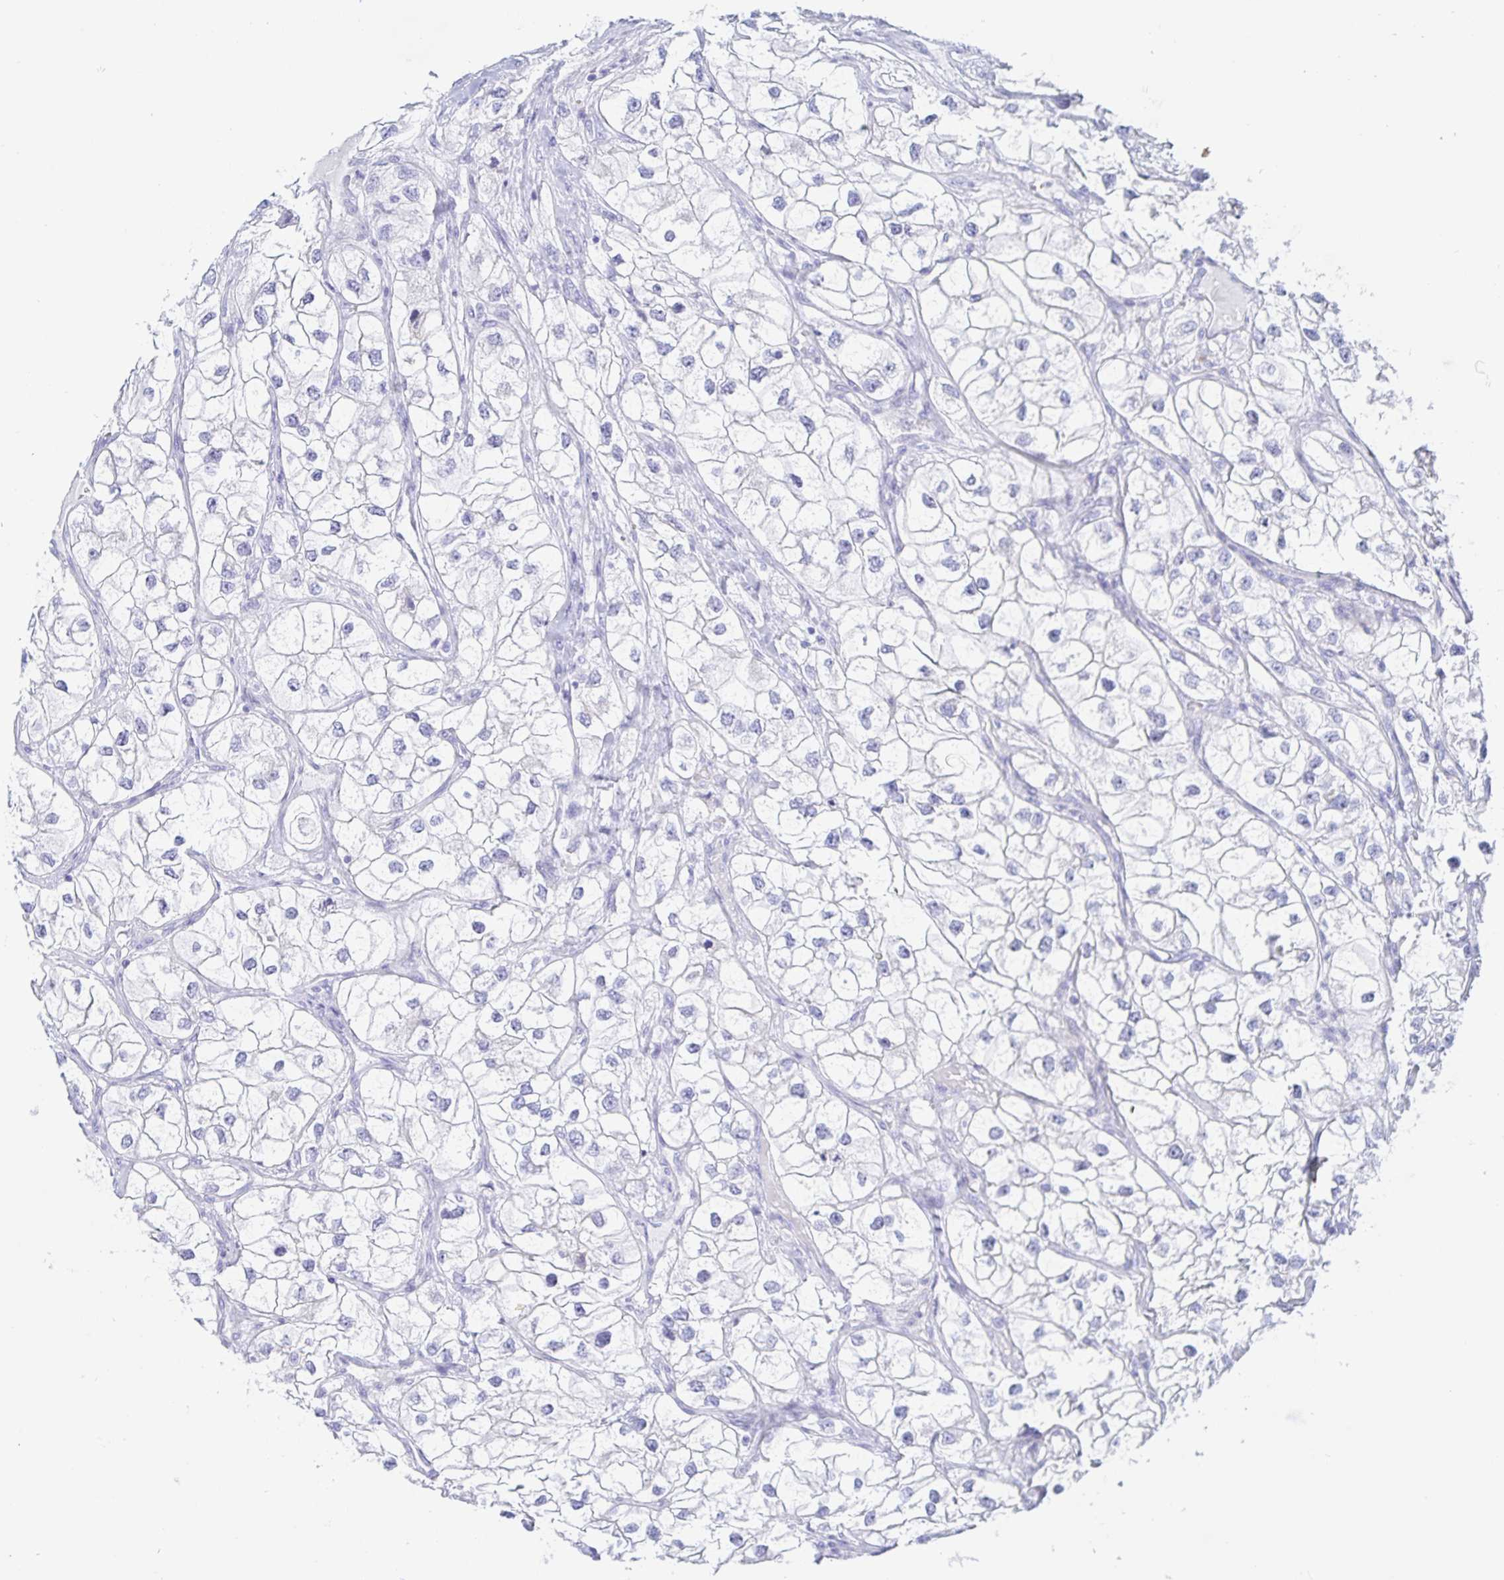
{"staining": {"intensity": "negative", "quantity": "none", "location": "none"}, "tissue": "renal cancer", "cell_type": "Tumor cells", "image_type": "cancer", "snomed": [{"axis": "morphology", "description": "Adenocarcinoma, NOS"}, {"axis": "topography", "description": "Kidney"}], "caption": "DAB (3,3'-diaminobenzidine) immunohistochemical staining of renal adenocarcinoma exhibits no significant expression in tumor cells.", "gene": "KCNH6", "patient": {"sex": "male", "age": 59}}